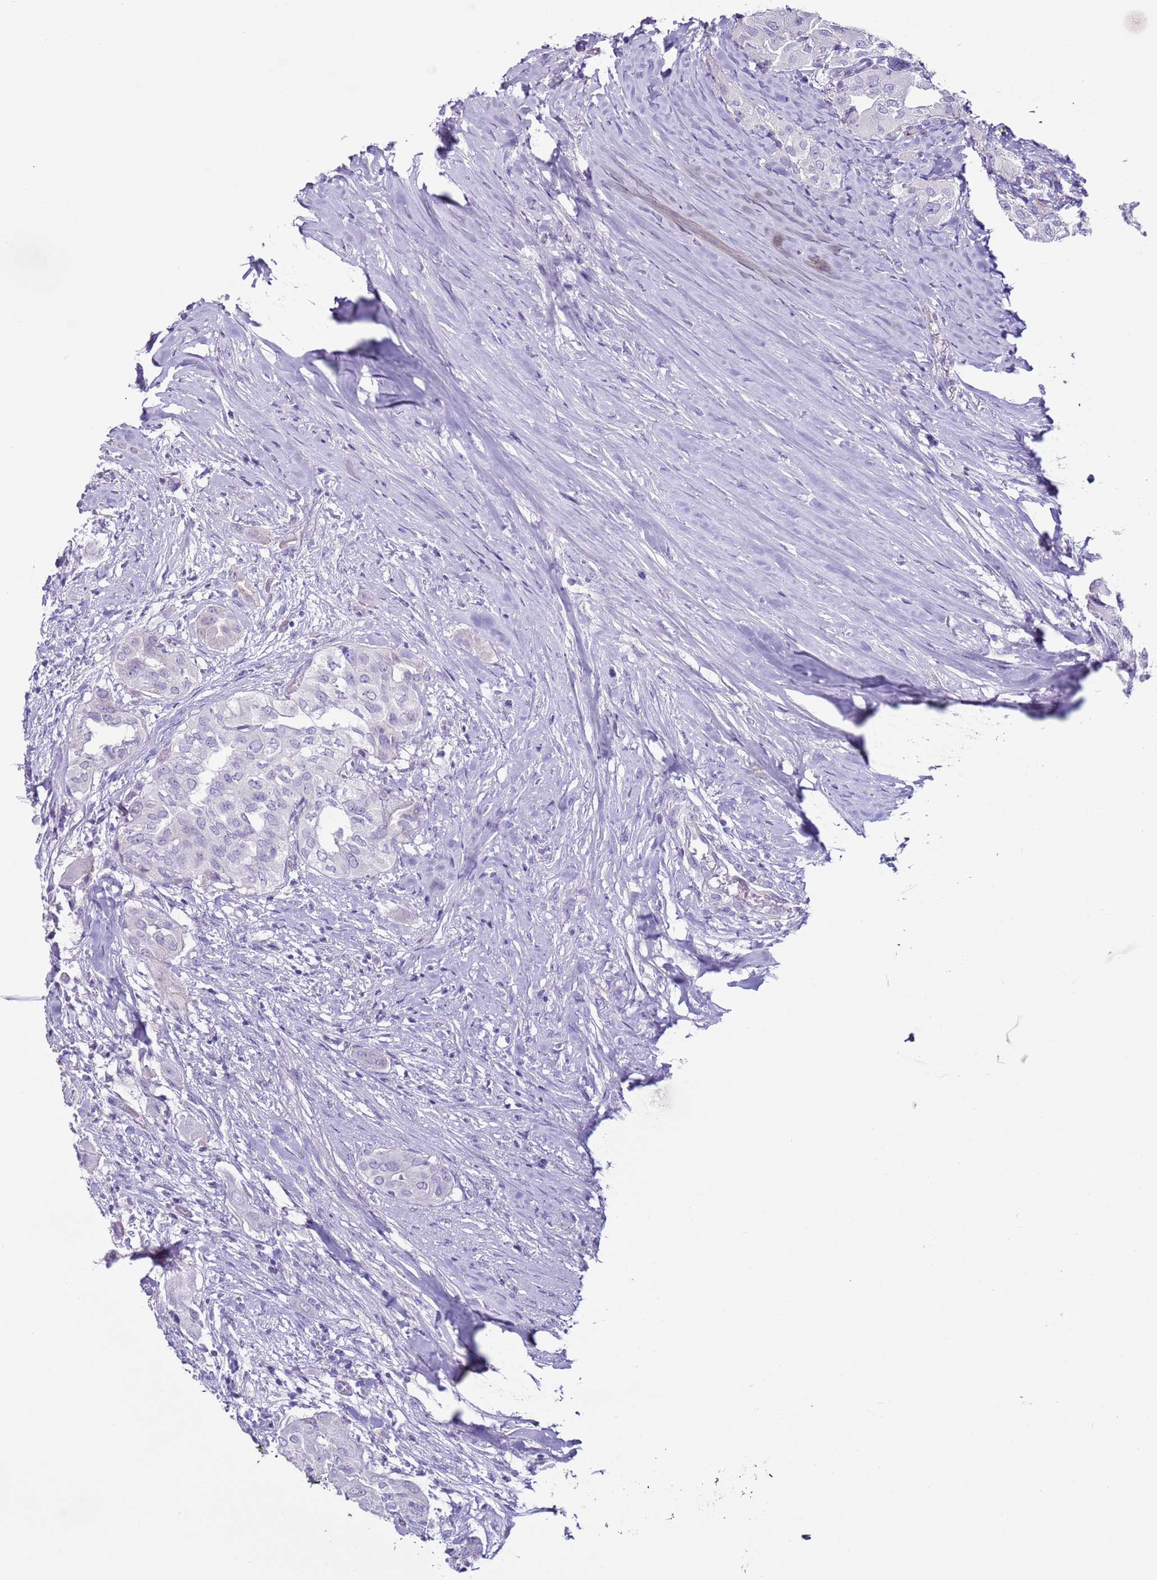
{"staining": {"intensity": "negative", "quantity": "none", "location": "none"}, "tissue": "thyroid cancer", "cell_type": "Tumor cells", "image_type": "cancer", "snomed": [{"axis": "morphology", "description": "Papillary adenocarcinoma, NOS"}, {"axis": "topography", "description": "Thyroid gland"}], "caption": "Protein analysis of papillary adenocarcinoma (thyroid) displays no significant staining in tumor cells.", "gene": "NPAP1", "patient": {"sex": "female", "age": 59}}